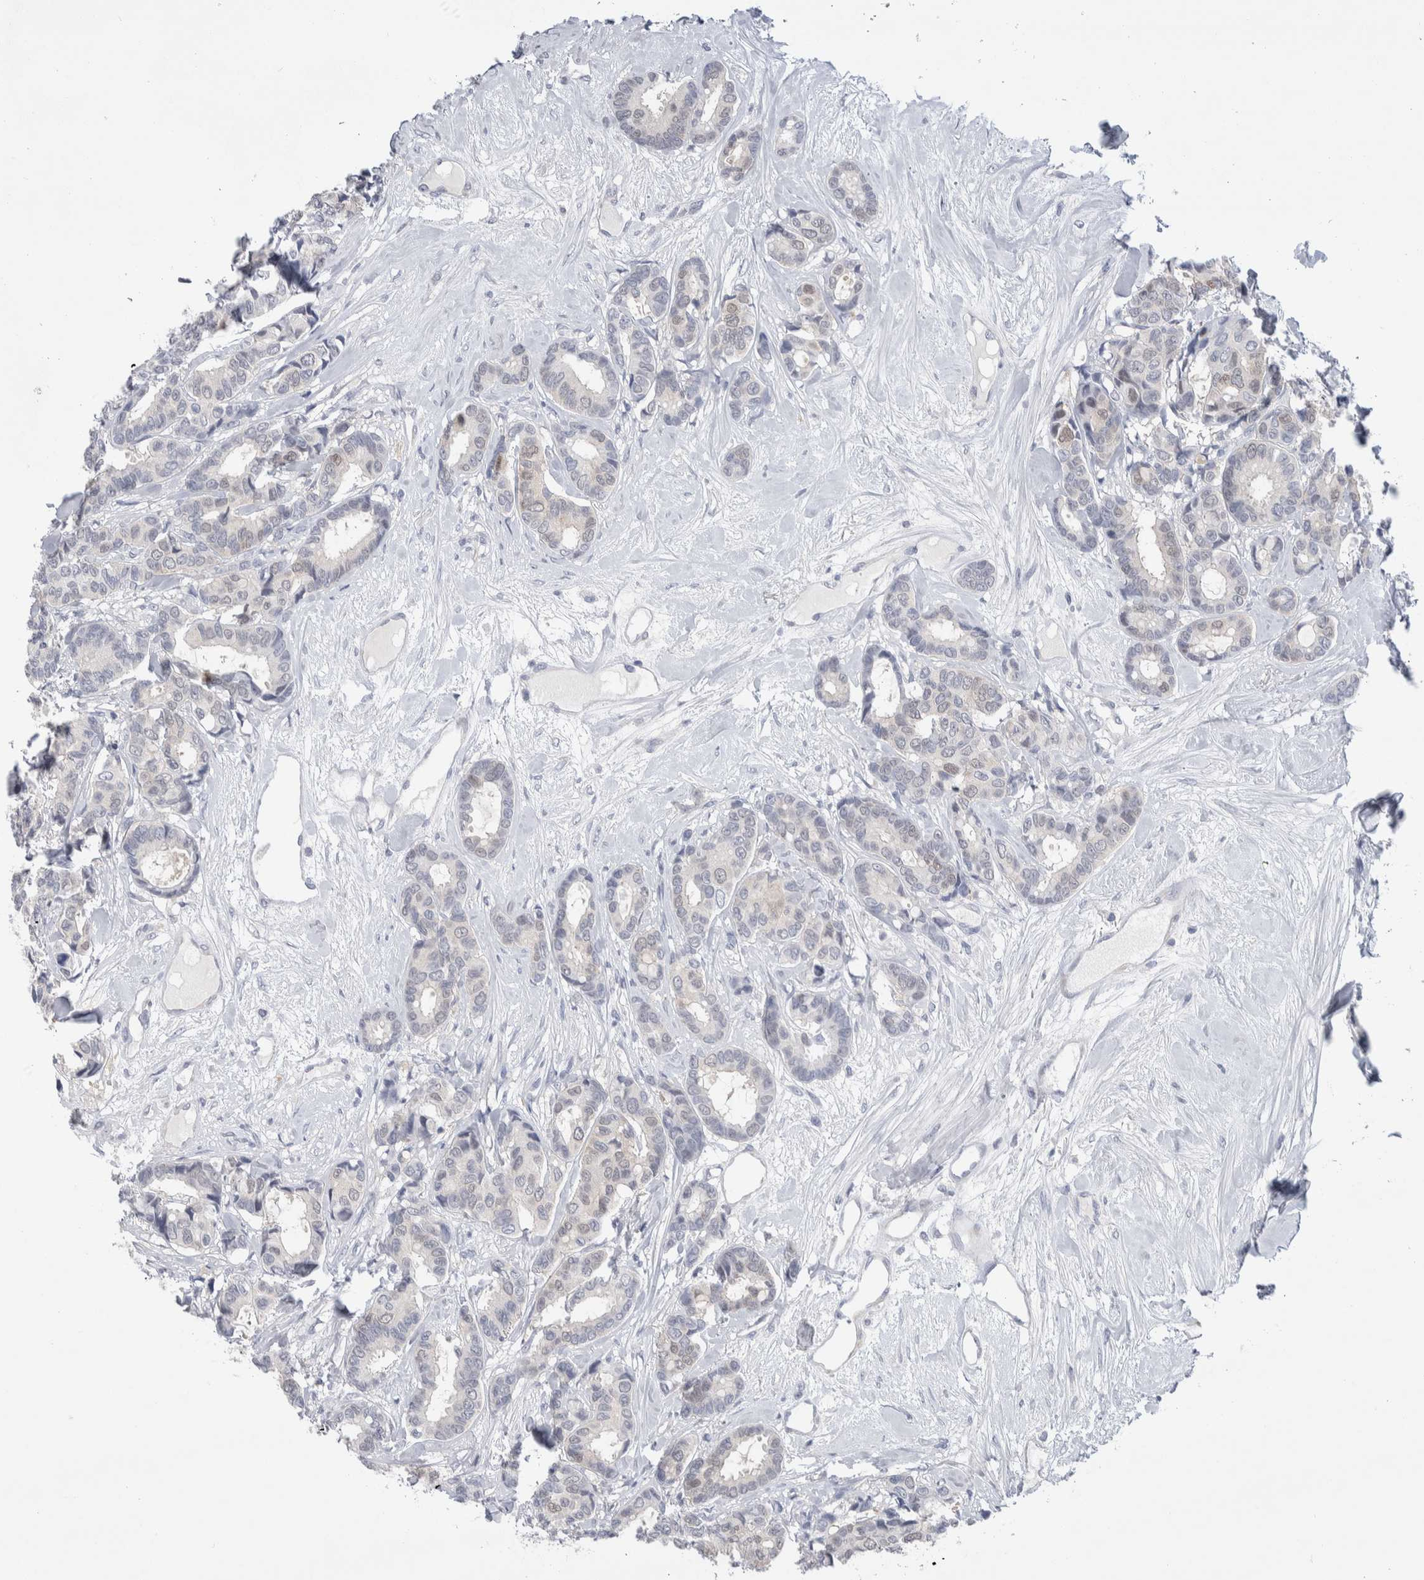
{"staining": {"intensity": "negative", "quantity": "none", "location": "none"}, "tissue": "breast cancer", "cell_type": "Tumor cells", "image_type": "cancer", "snomed": [{"axis": "morphology", "description": "Duct carcinoma"}, {"axis": "topography", "description": "Breast"}], "caption": "IHC image of neoplastic tissue: human invasive ductal carcinoma (breast) stained with DAB (3,3'-diaminobenzidine) shows no significant protein expression in tumor cells.", "gene": "LURAP1L", "patient": {"sex": "female", "age": 87}}